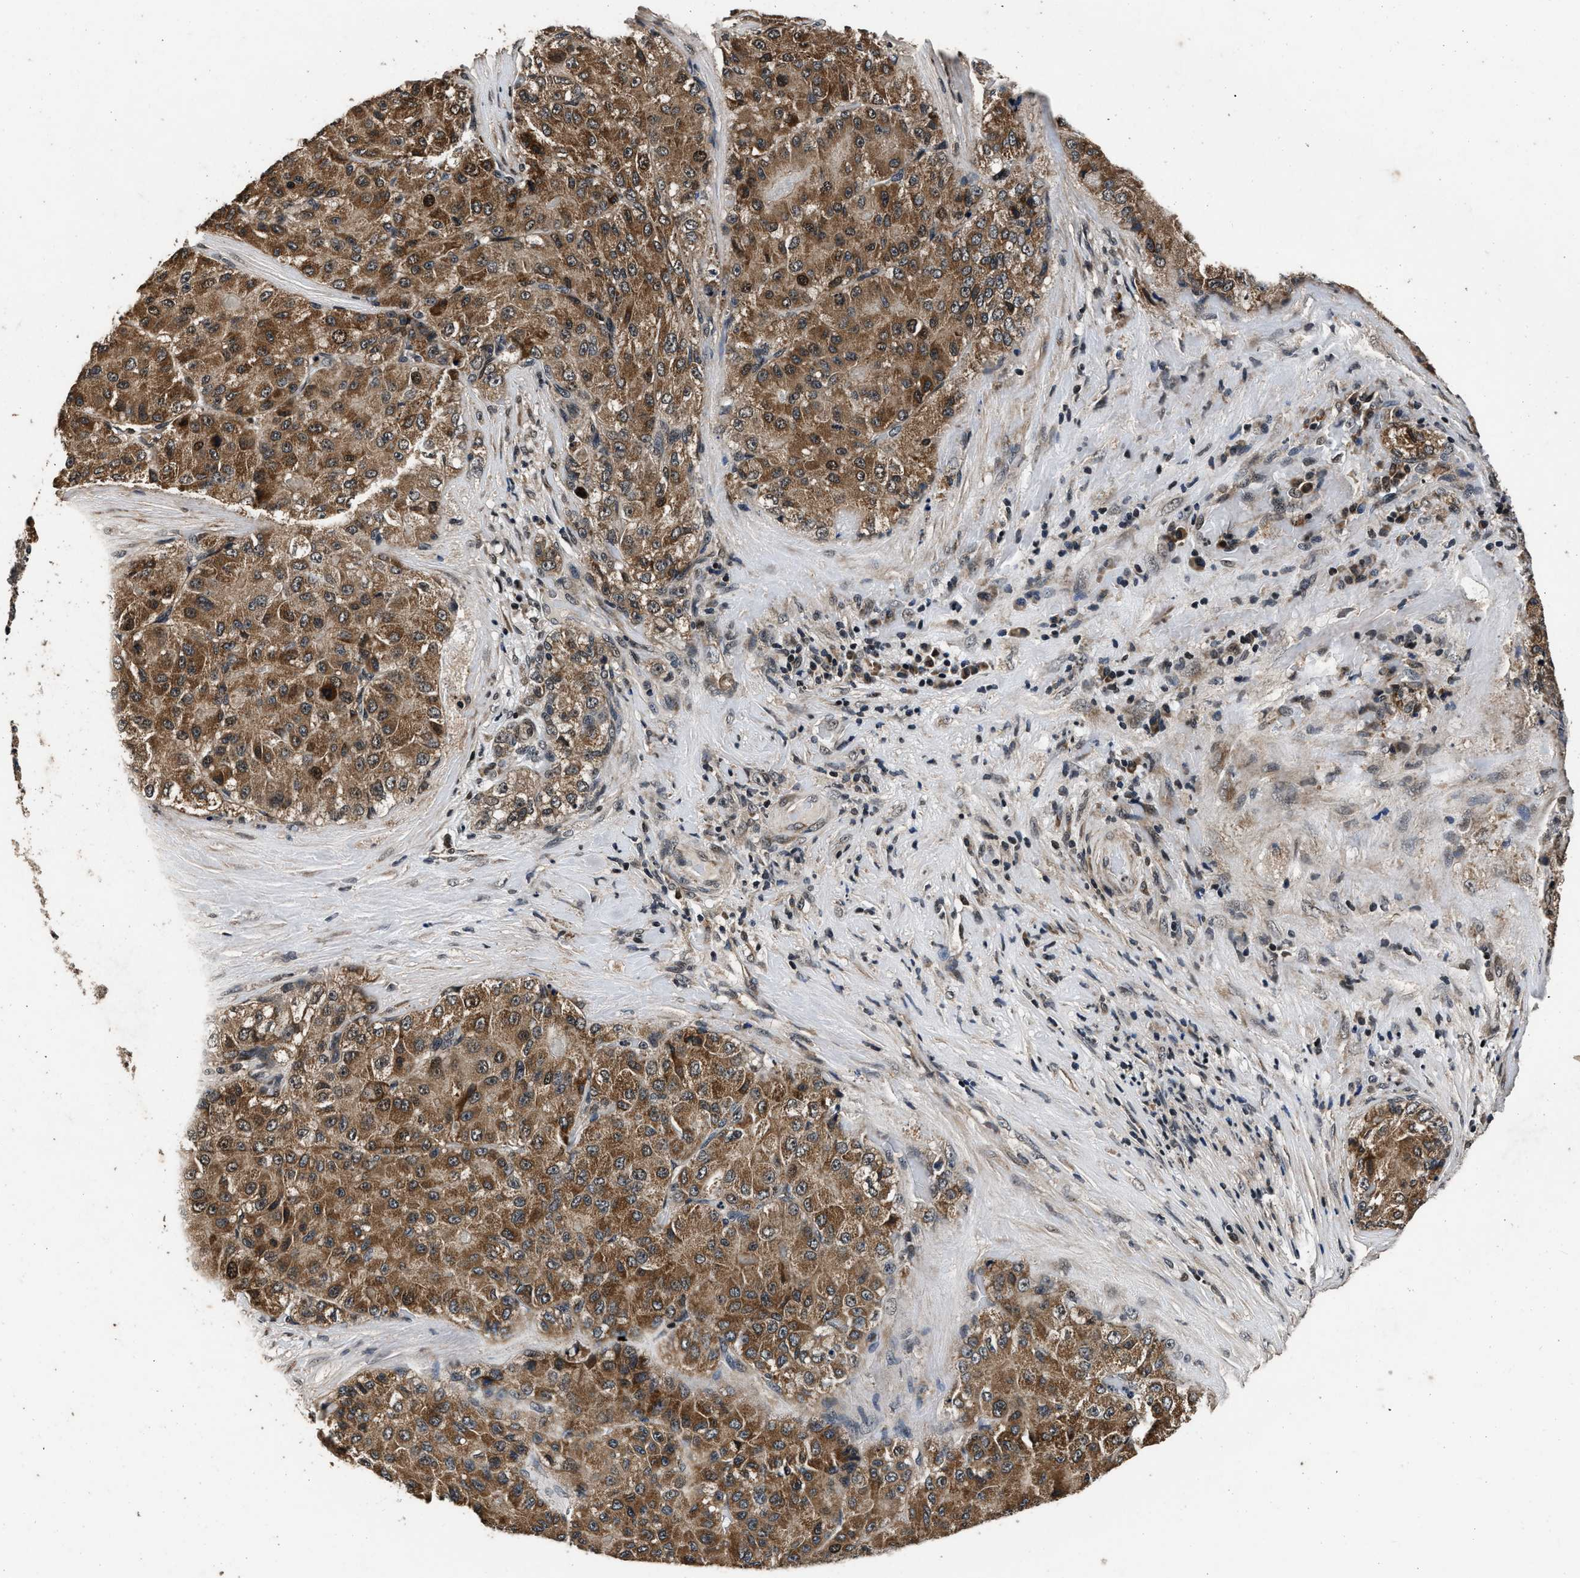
{"staining": {"intensity": "moderate", "quantity": ">75%", "location": "cytoplasmic/membranous"}, "tissue": "liver cancer", "cell_type": "Tumor cells", "image_type": "cancer", "snomed": [{"axis": "morphology", "description": "Carcinoma, Hepatocellular, NOS"}, {"axis": "topography", "description": "Liver"}], "caption": "The immunohistochemical stain highlights moderate cytoplasmic/membranous staining in tumor cells of liver hepatocellular carcinoma tissue.", "gene": "CSTF1", "patient": {"sex": "male", "age": 80}}